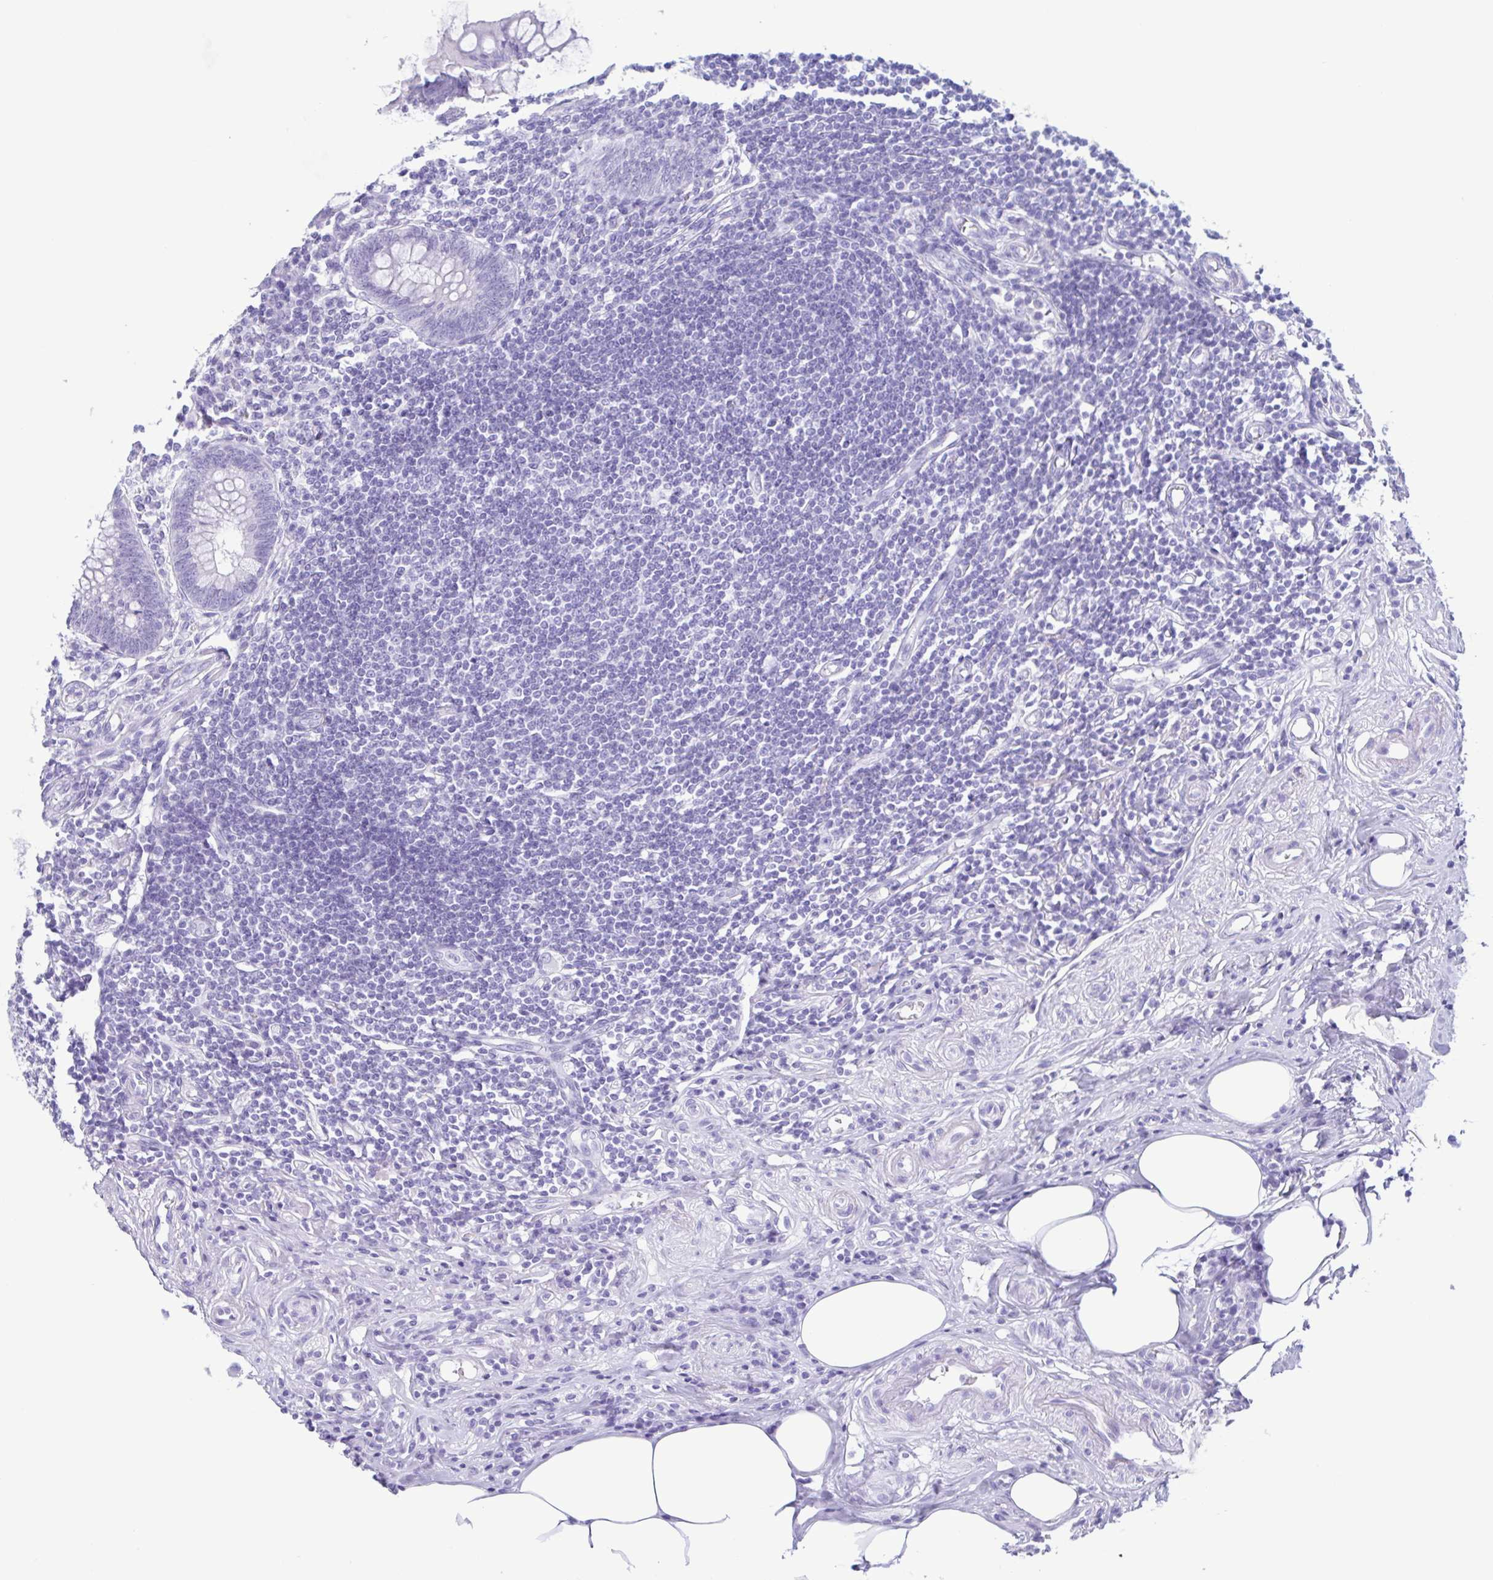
{"staining": {"intensity": "negative", "quantity": "none", "location": "none"}, "tissue": "appendix", "cell_type": "Glandular cells", "image_type": "normal", "snomed": [{"axis": "morphology", "description": "Normal tissue, NOS"}, {"axis": "topography", "description": "Appendix"}], "caption": "The immunohistochemistry micrograph has no significant expression in glandular cells of appendix. (DAB immunohistochemistry with hematoxylin counter stain).", "gene": "LTF", "patient": {"sex": "female", "age": 57}}